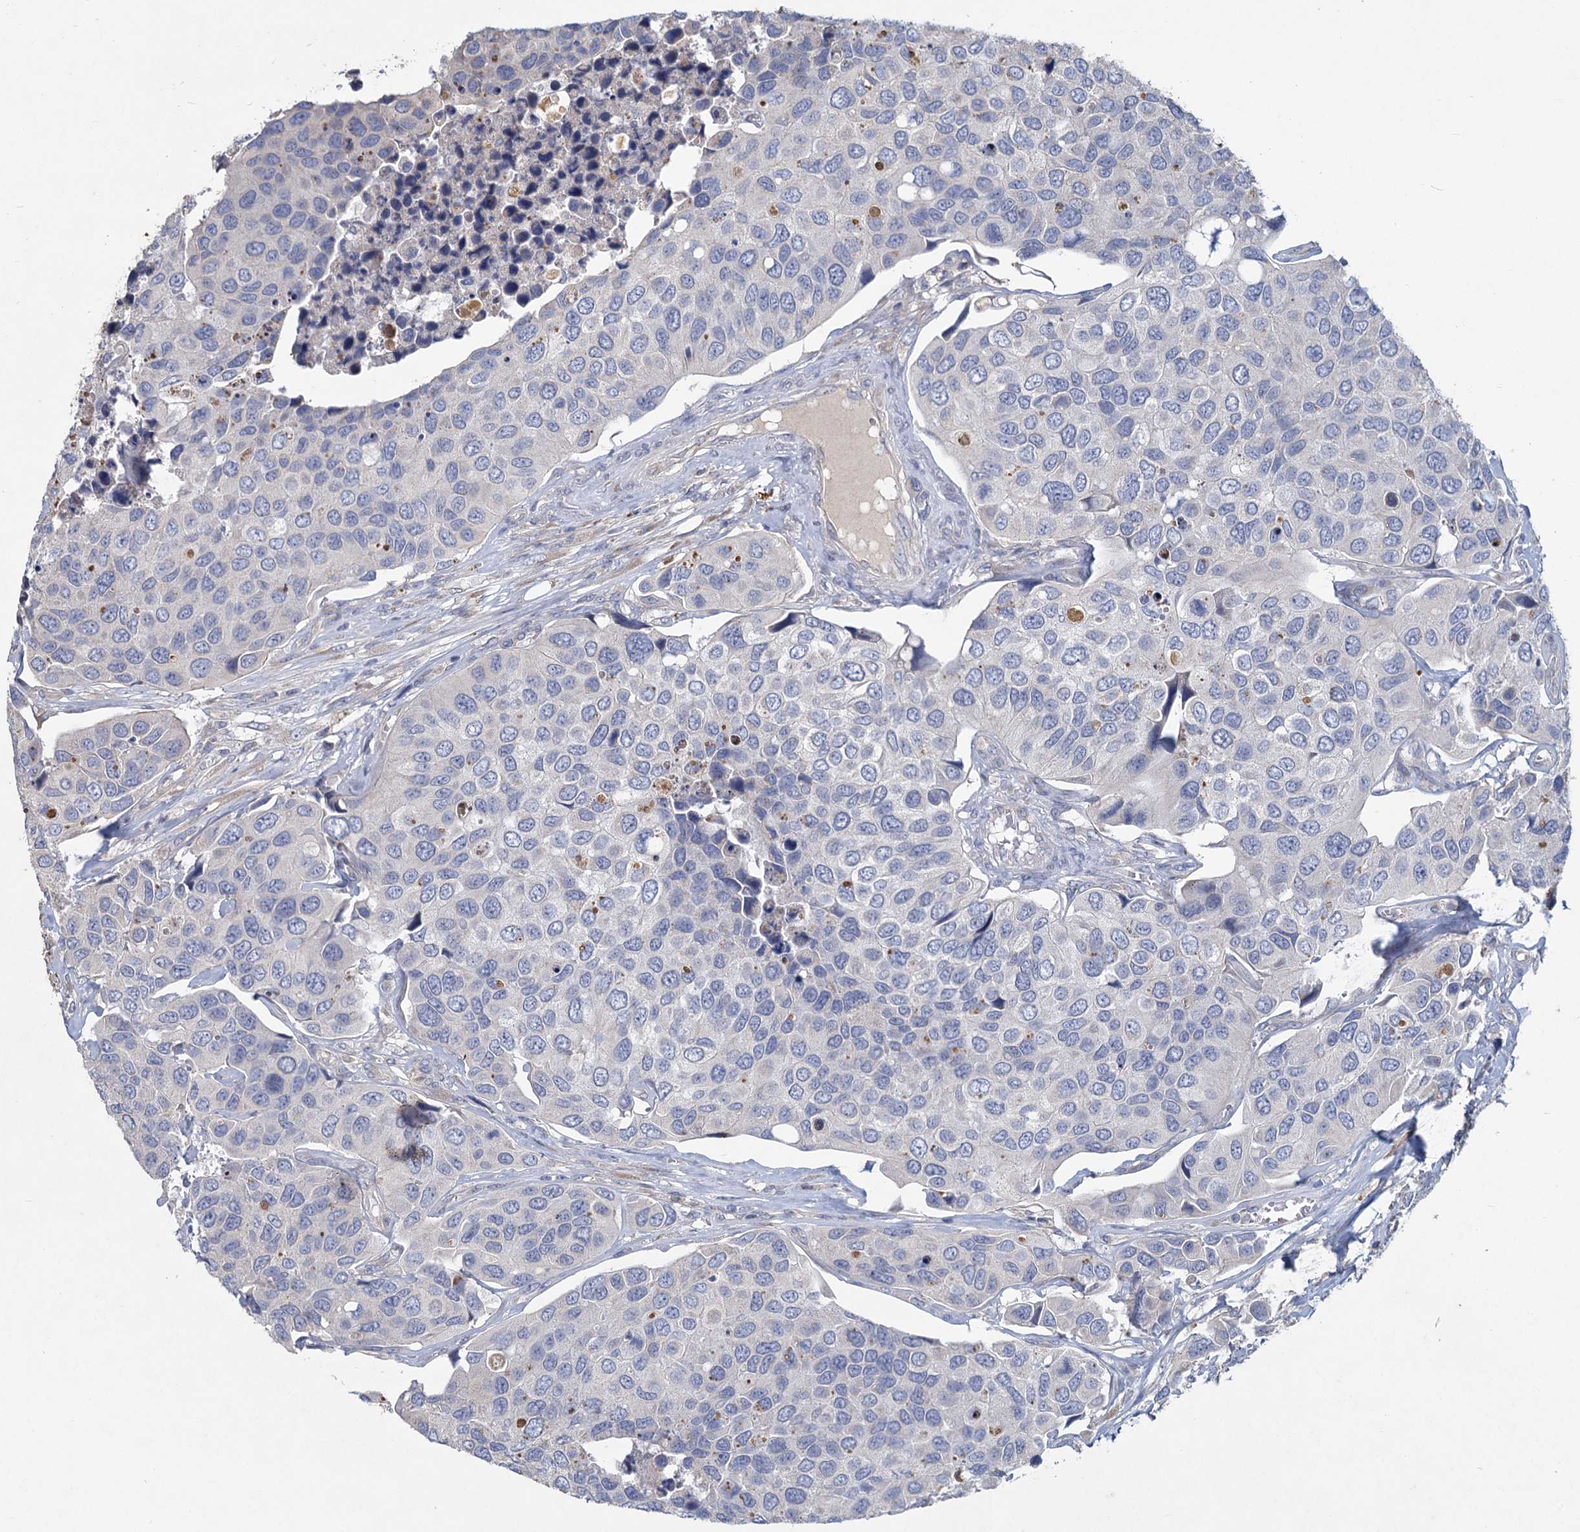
{"staining": {"intensity": "negative", "quantity": "none", "location": "none"}, "tissue": "urothelial cancer", "cell_type": "Tumor cells", "image_type": "cancer", "snomed": [{"axis": "morphology", "description": "Urothelial carcinoma, High grade"}, {"axis": "topography", "description": "Urinary bladder"}], "caption": "This is an IHC image of urothelial carcinoma (high-grade). There is no staining in tumor cells.", "gene": "HES2", "patient": {"sex": "male", "age": 74}}